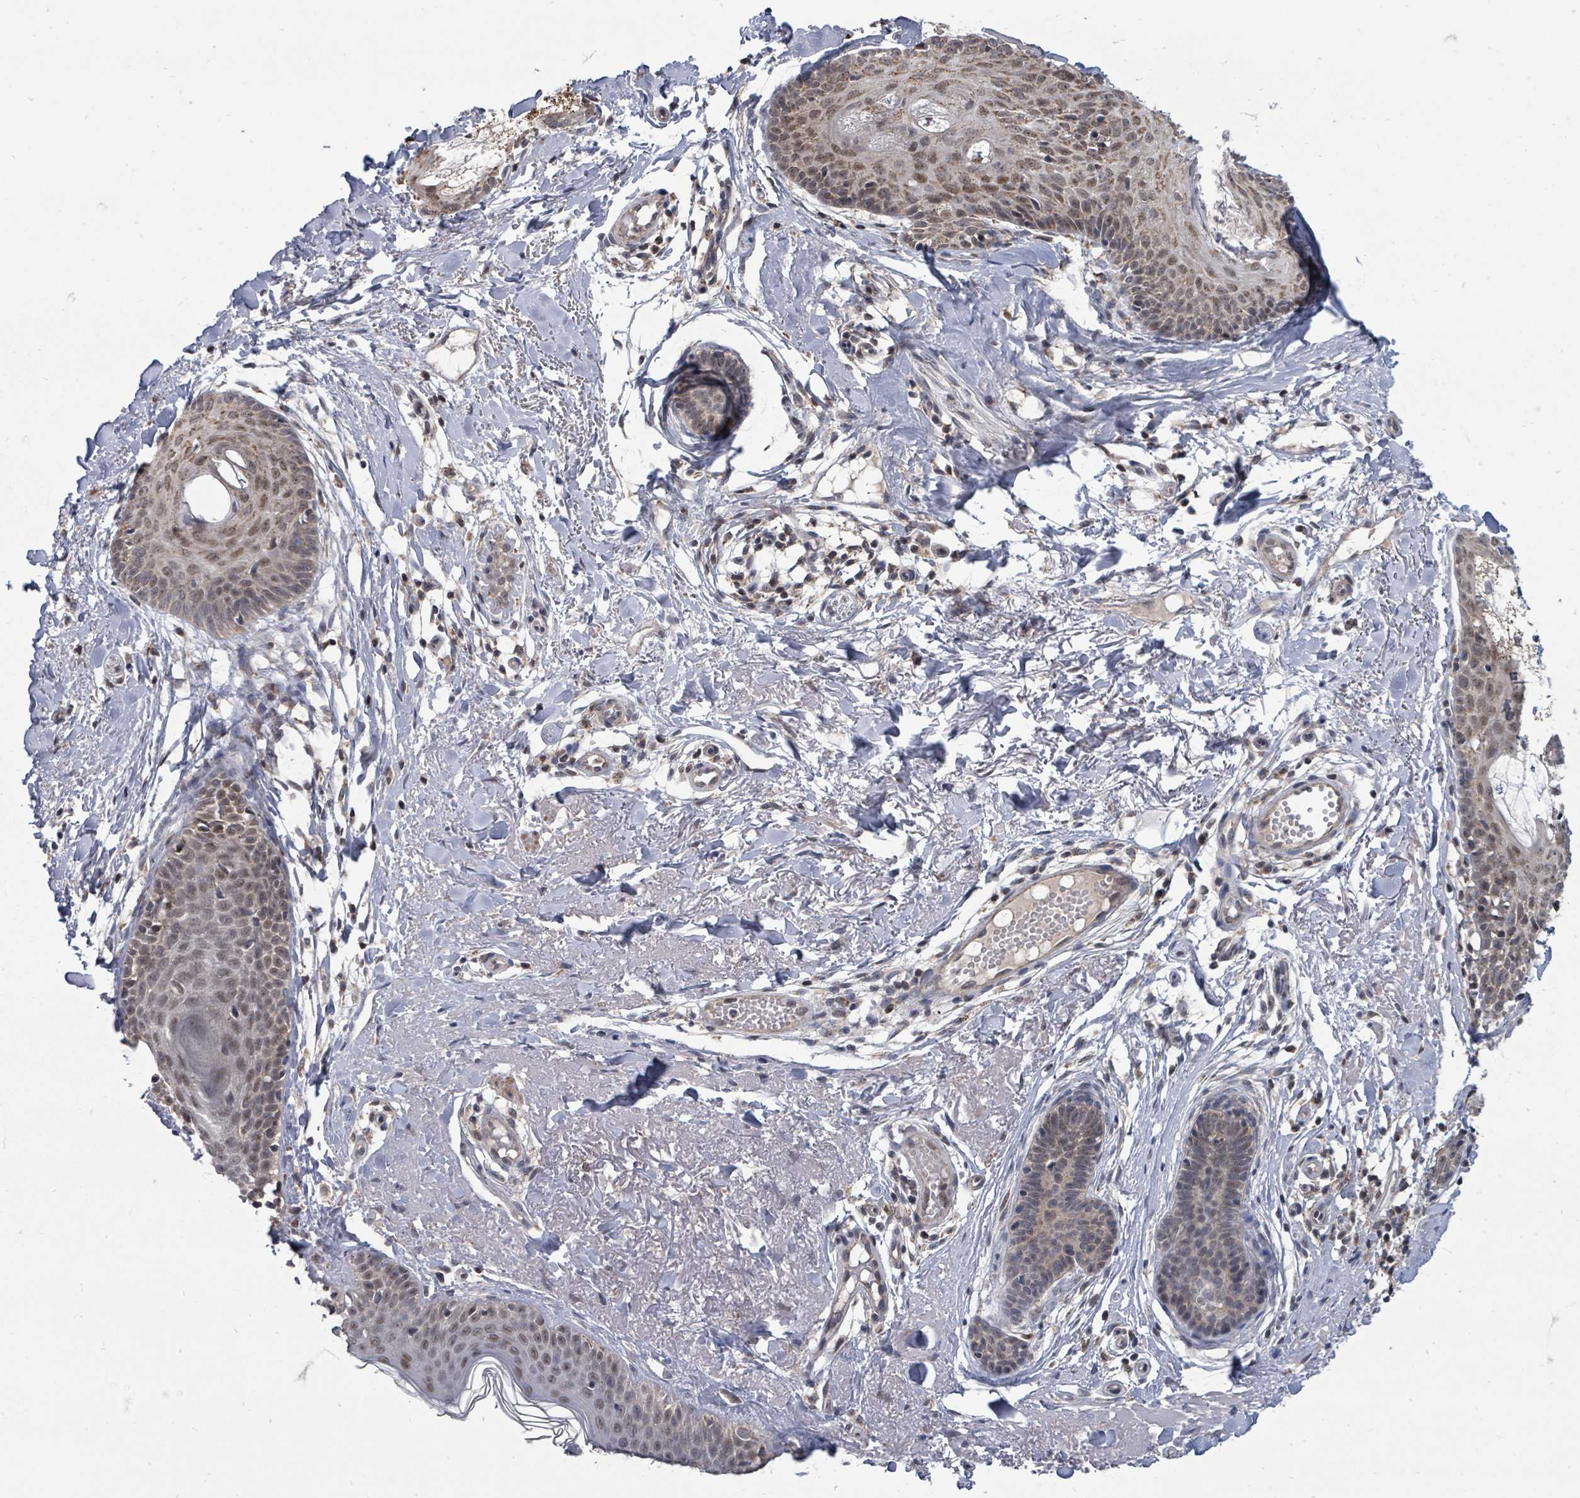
{"staining": {"intensity": "moderate", "quantity": ">75%", "location": "cytoplasmic/membranous,nuclear"}, "tissue": "skin cancer", "cell_type": "Tumor cells", "image_type": "cancer", "snomed": [{"axis": "morphology", "description": "Basal cell carcinoma"}, {"axis": "topography", "description": "Skin"}], "caption": "Immunohistochemical staining of human skin basal cell carcinoma demonstrates moderate cytoplasmic/membranous and nuclear protein expression in about >75% of tumor cells.", "gene": "MAGOHB", "patient": {"sex": "female", "age": 61}}